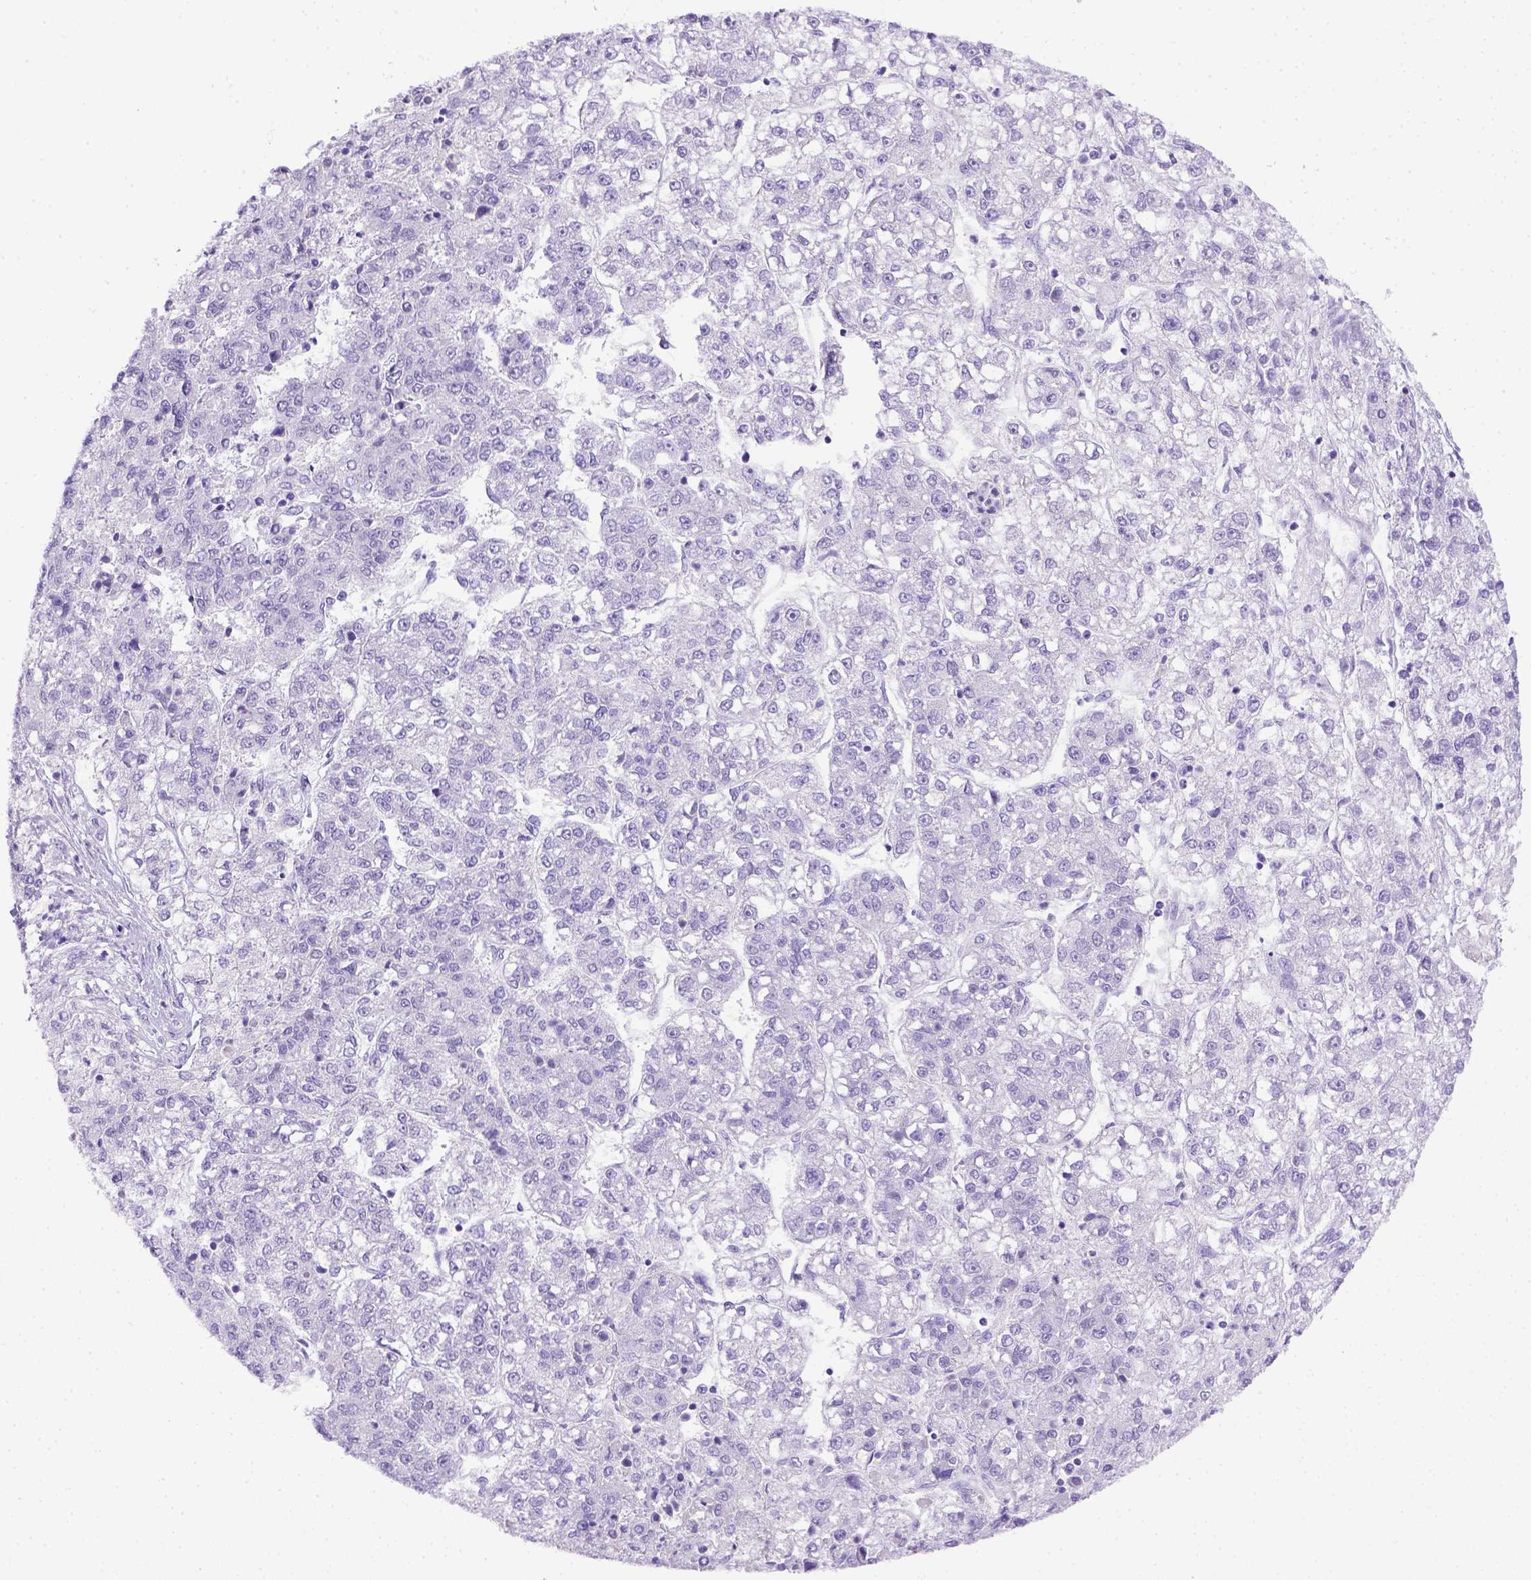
{"staining": {"intensity": "negative", "quantity": "none", "location": "none"}, "tissue": "liver cancer", "cell_type": "Tumor cells", "image_type": "cancer", "snomed": [{"axis": "morphology", "description": "Carcinoma, Hepatocellular, NOS"}, {"axis": "topography", "description": "Liver"}], "caption": "A high-resolution micrograph shows immunohistochemistry staining of liver hepatocellular carcinoma, which displays no significant staining in tumor cells.", "gene": "ITIH4", "patient": {"sex": "male", "age": 56}}